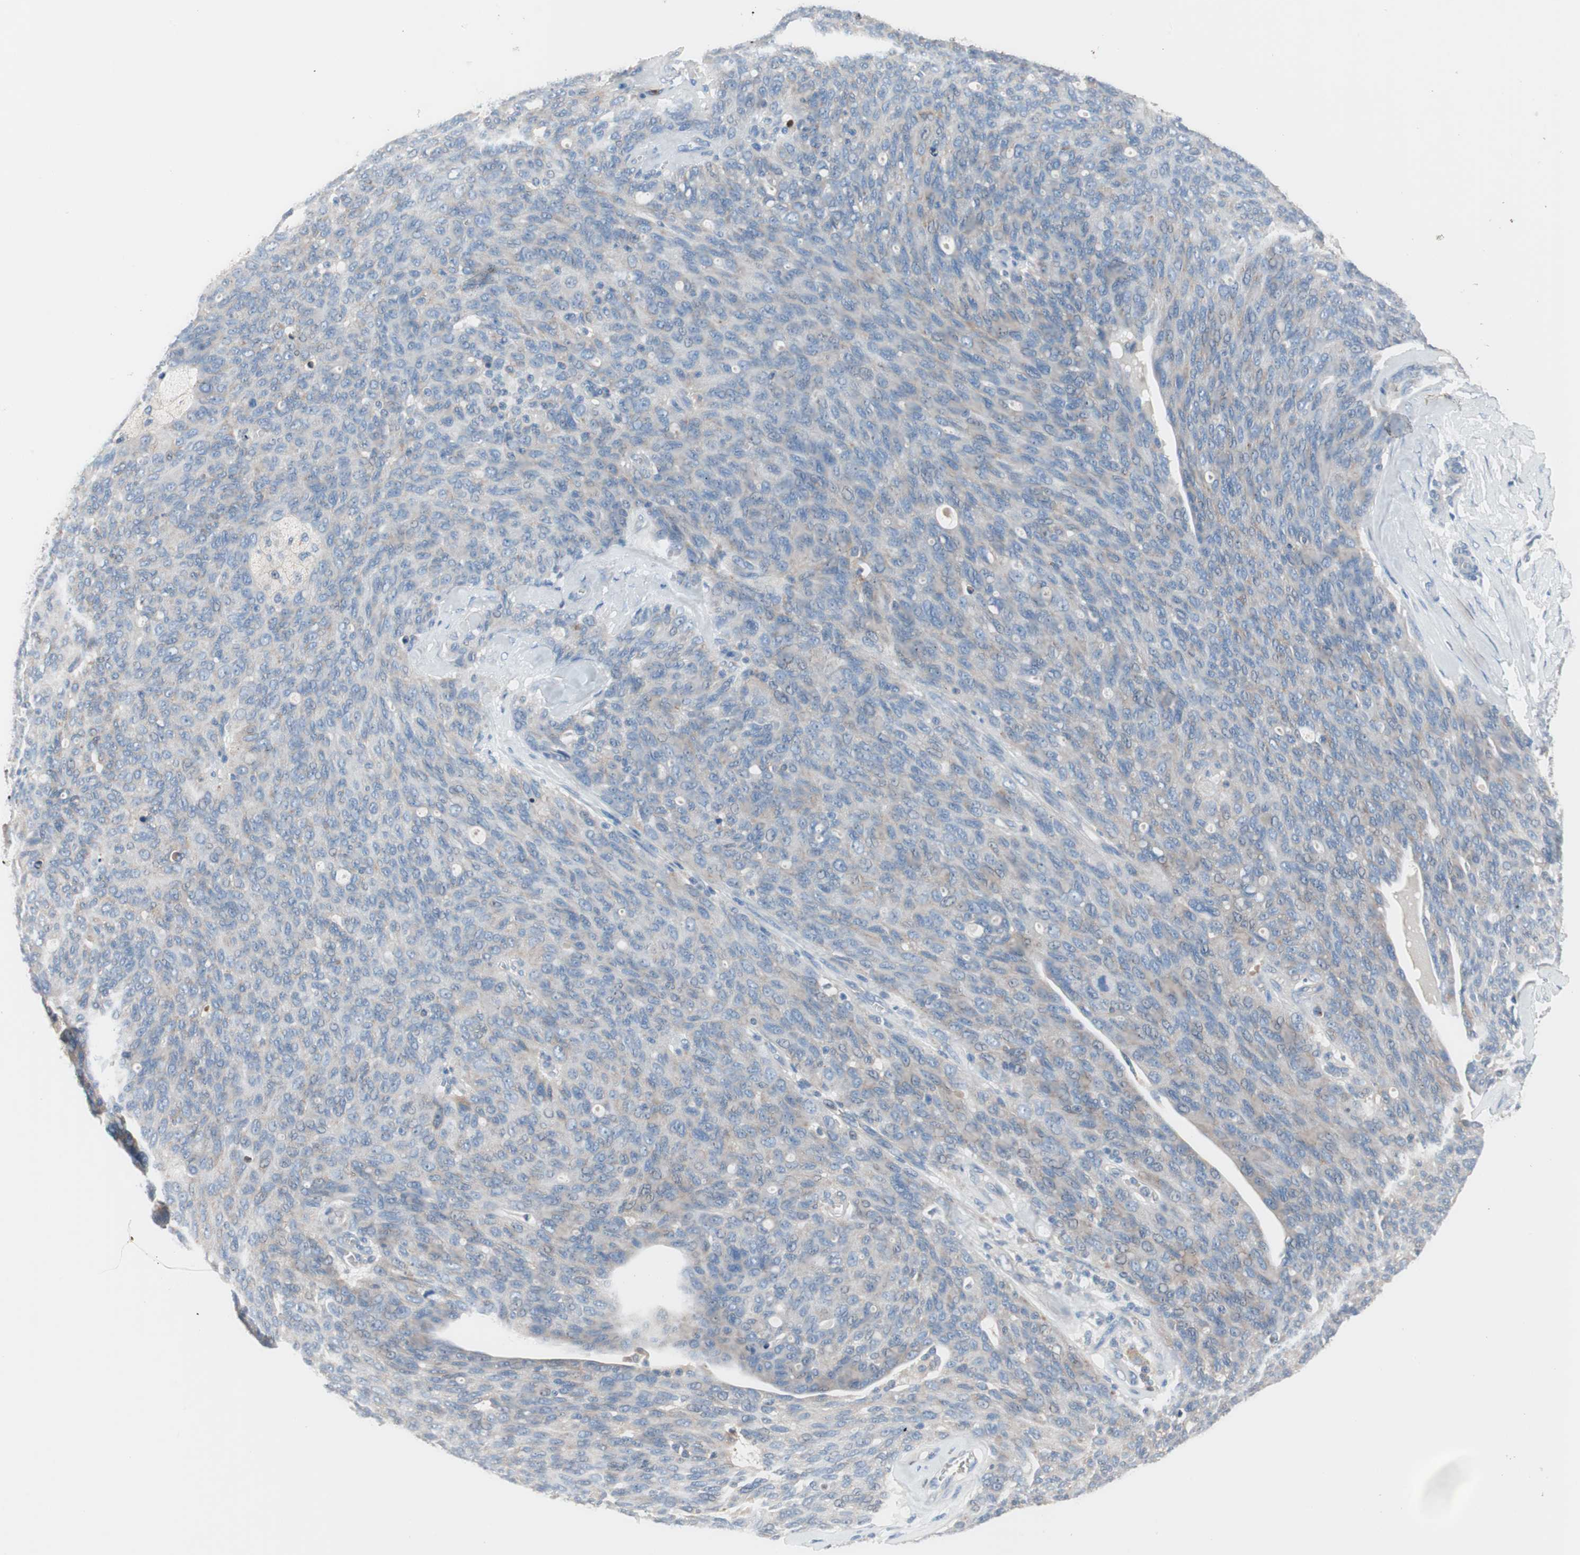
{"staining": {"intensity": "weak", "quantity": "<25%", "location": "cytoplasmic/membranous"}, "tissue": "ovarian cancer", "cell_type": "Tumor cells", "image_type": "cancer", "snomed": [{"axis": "morphology", "description": "Carcinoma, endometroid"}, {"axis": "topography", "description": "Ovary"}], "caption": "High power microscopy histopathology image of an immunohistochemistry (IHC) histopathology image of ovarian endometroid carcinoma, revealing no significant positivity in tumor cells.", "gene": "CLEC4D", "patient": {"sex": "female", "age": 60}}